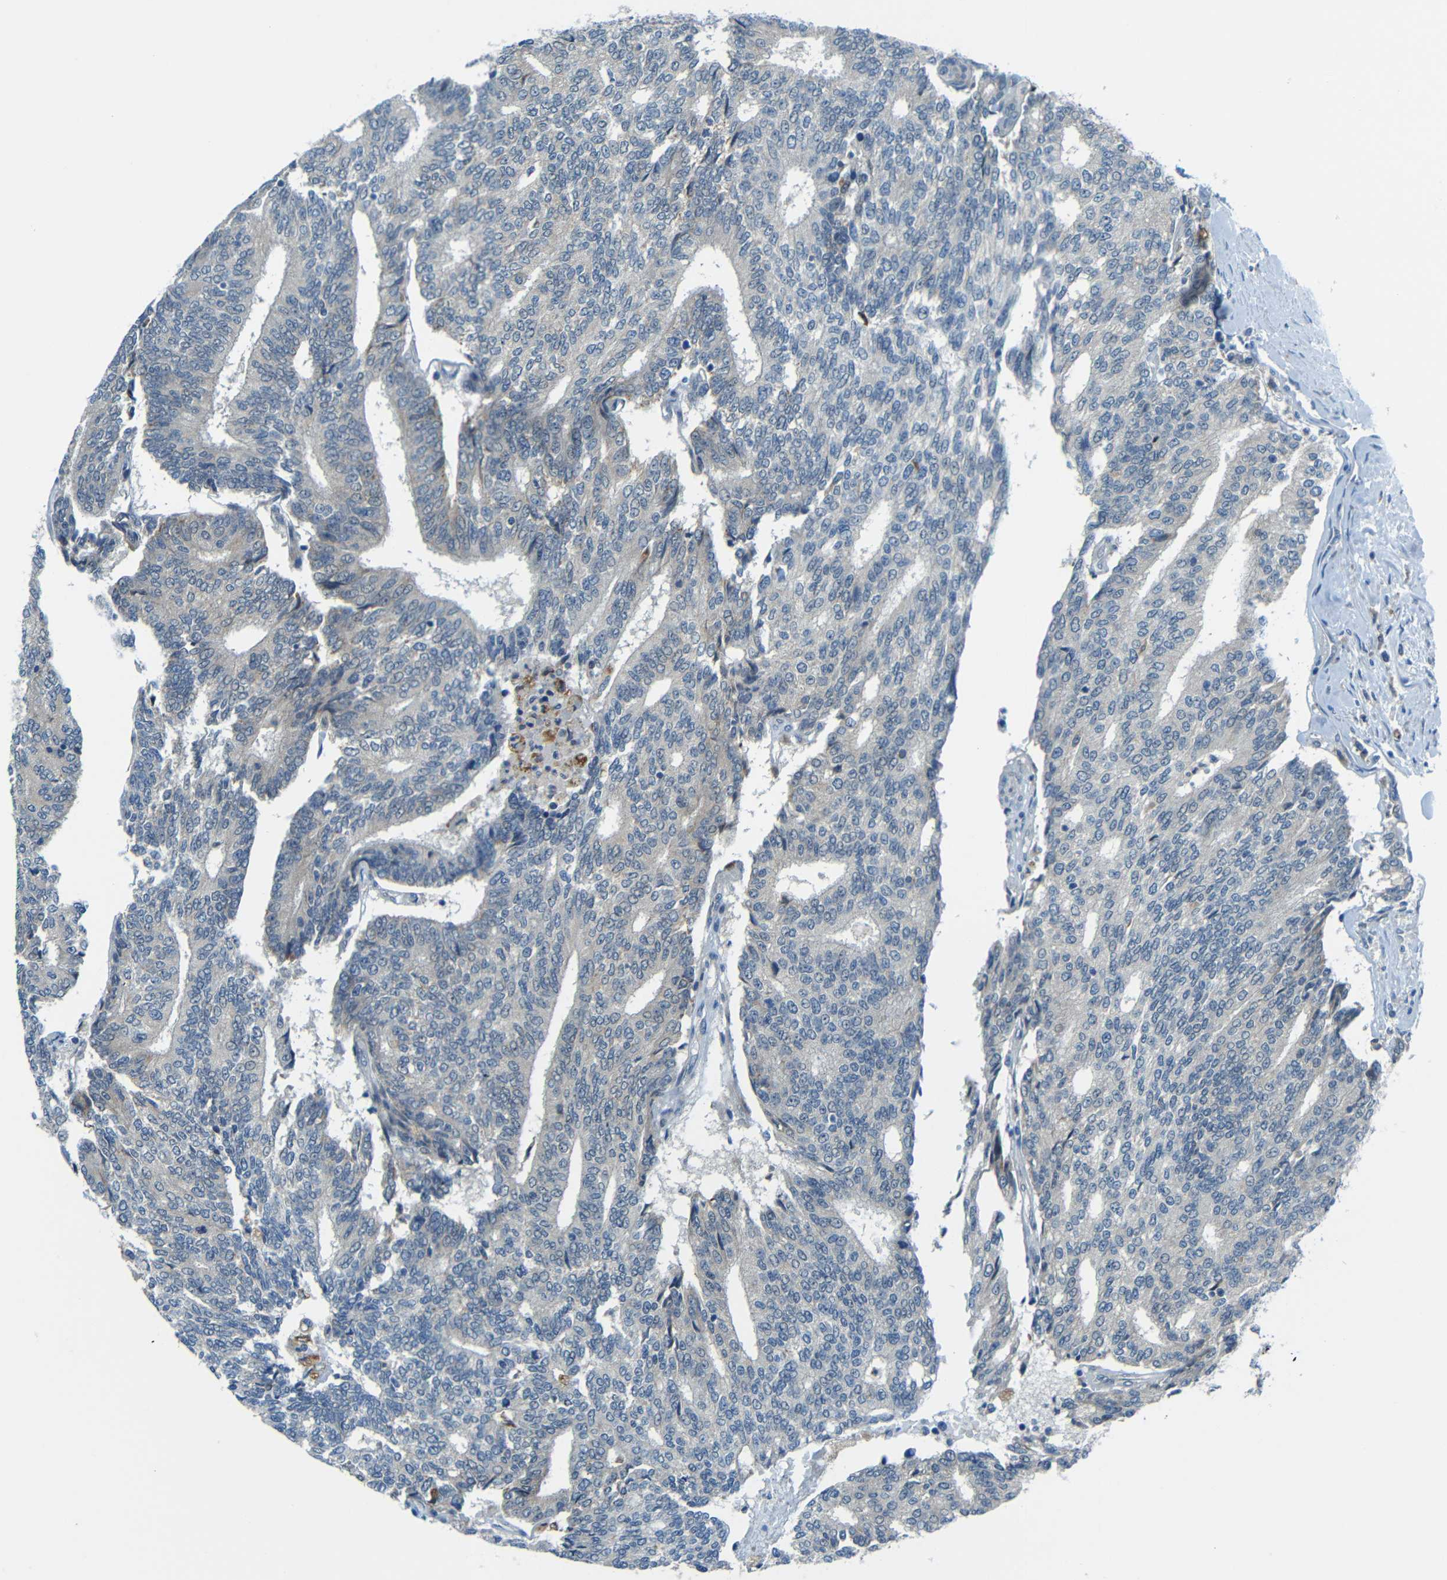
{"staining": {"intensity": "negative", "quantity": "none", "location": "none"}, "tissue": "prostate cancer", "cell_type": "Tumor cells", "image_type": "cancer", "snomed": [{"axis": "morphology", "description": "Normal tissue, NOS"}, {"axis": "morphology", "description": "Adenocarcinoma, High grade"}, {"axis": "topography", "description": "Prostate"}, {"axis": "topography", "description": "Seminal veicle"}], "caption": "There is no significant positivity in tumor cells of prostate cancer.", "gene": "ANKRD22", "patient": {"sex": "male", "age": 55}}